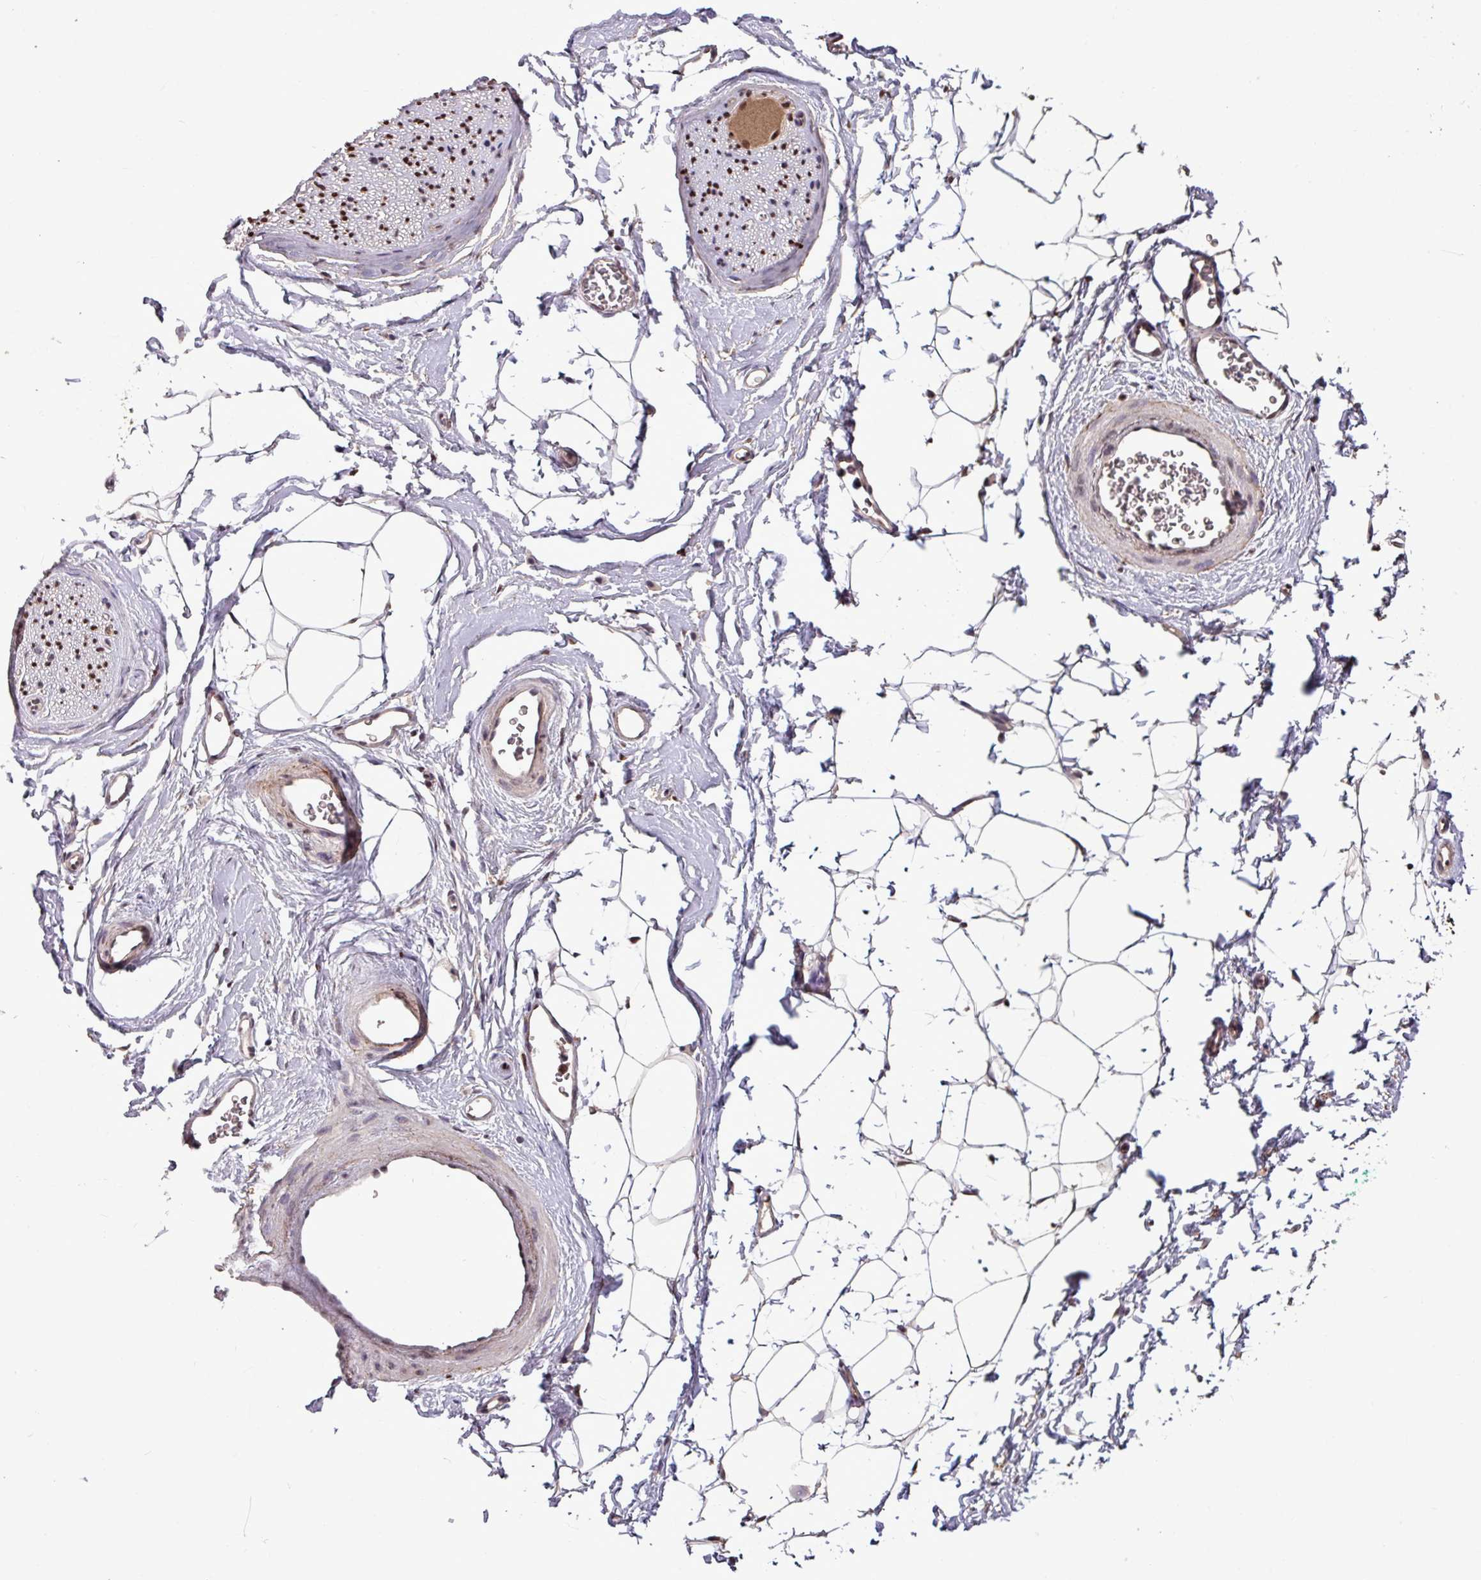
{"staining": {"intensity": "negative", "quantity": "none", "location": "none"}, "tissue": "adipose tissue", "cell_type": "Adipocytes", "image_type": "normal", "snomed": [{"axis": "morphology", "description": "Normal tissue, NOS"}, {"axis": "morphology", "description": "Adenocarcinoma, High grade"}, {"axis": "topography", "description": "Prostate"}, {"axis": "topography", "description": "Peripheral nerve tissue"}], "caption": "Adipocytes show no significant positivity in benign adipose tissue. (Brightfield microscopy of DAB (3,3'-diaminobenzidine) IHC at high magnification).", "gene": "SKIC2", "patient": {"sex": "male", "age": 68}}